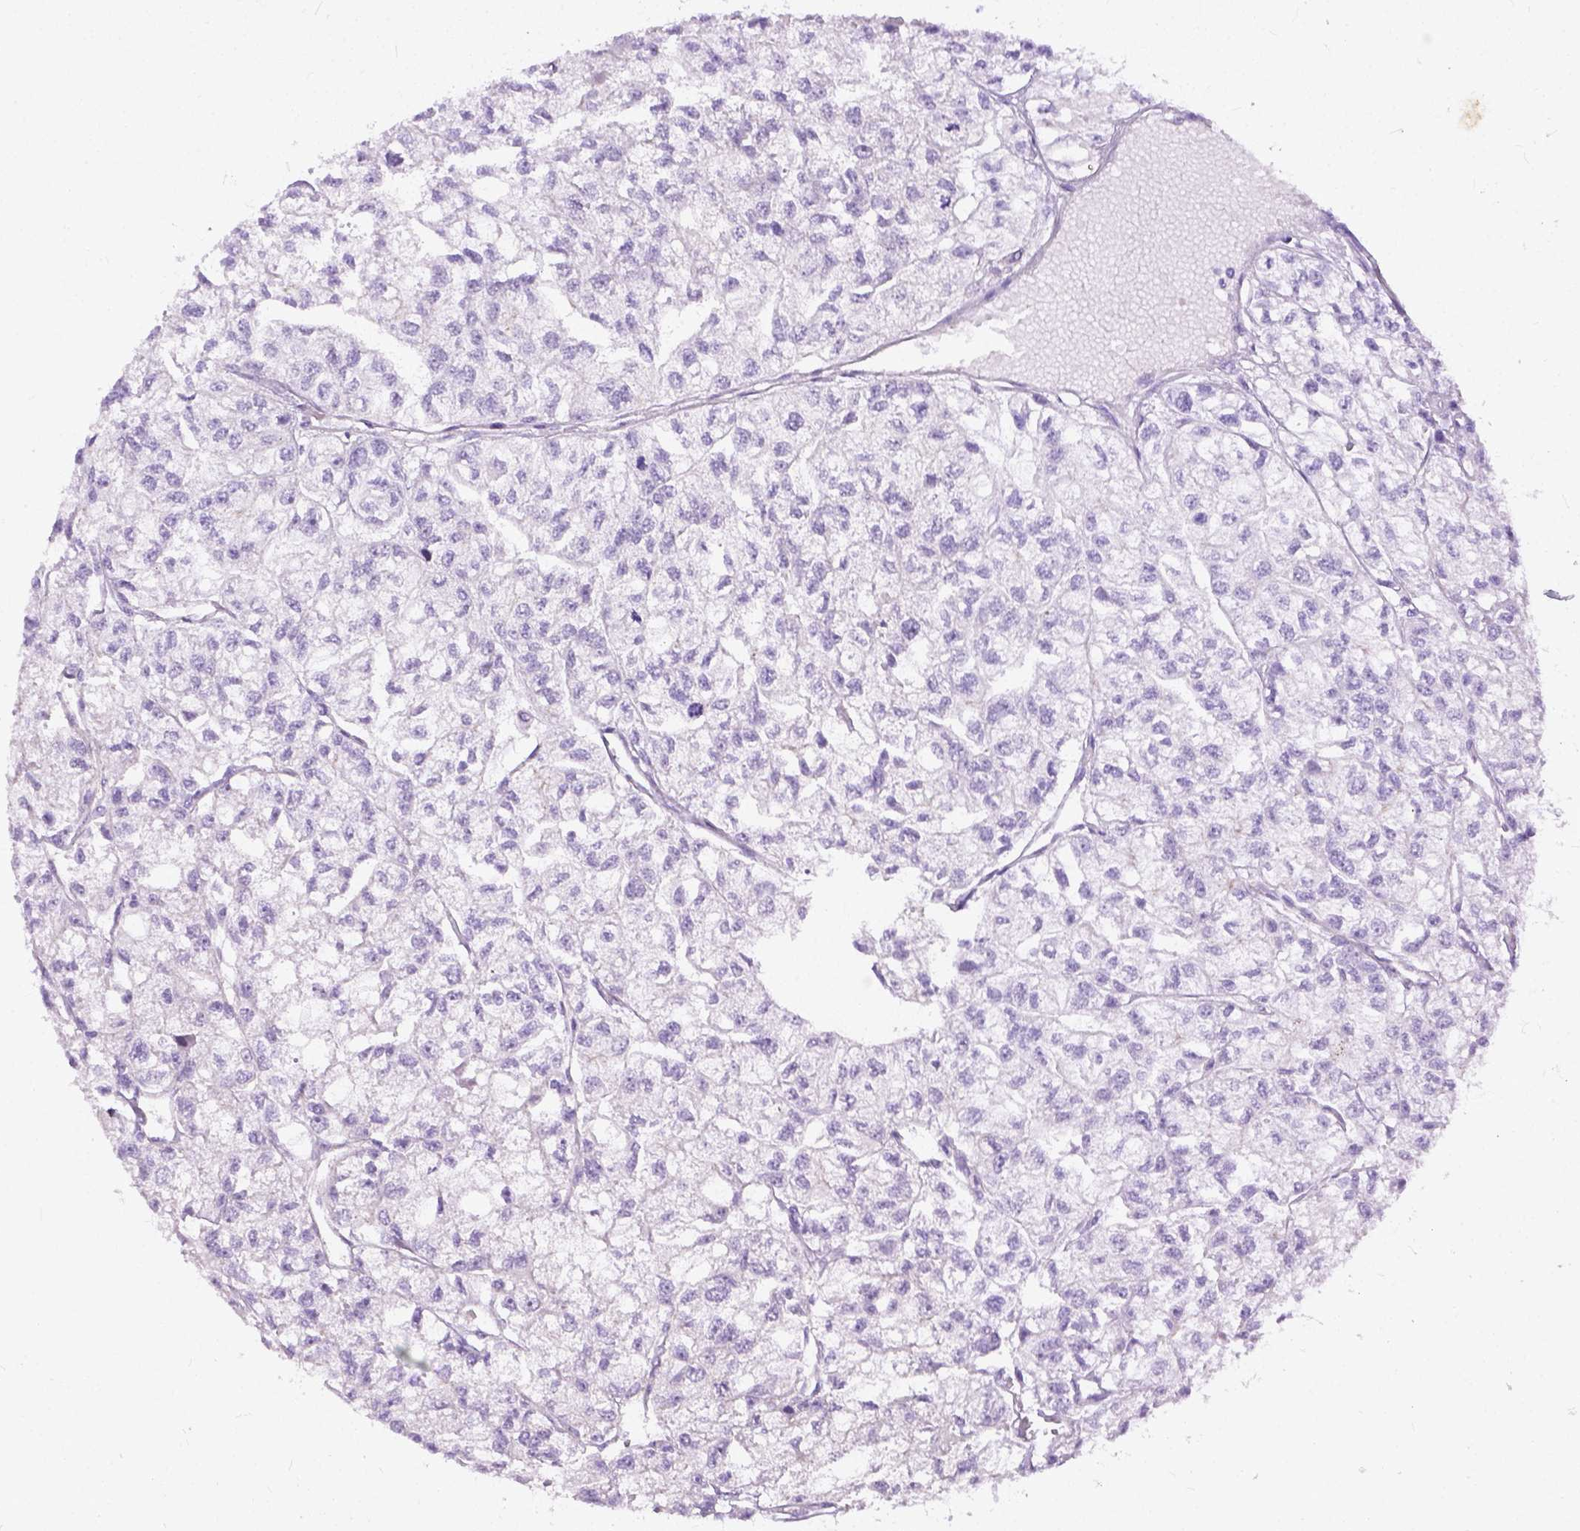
{"staining": {"intensity": "negative", "quantity": "none", "location": "none"}, "tissue": "renal cancer", "cell_type": "Tumor cells", "image_type": "cancer", "snomed": [{"axis": "morphology", "description": "Adenocarcinoma, NOS"}, {"axis": "topography", "description": "Kidney"}], "caption": "IHC histopathology image of neoplastic tissue: human renal cancer stained with DAB displays no significant protein positivity in tumor cells.", "gene": "ADGRF1", "patient": {"sex": "male", "age": 56}}